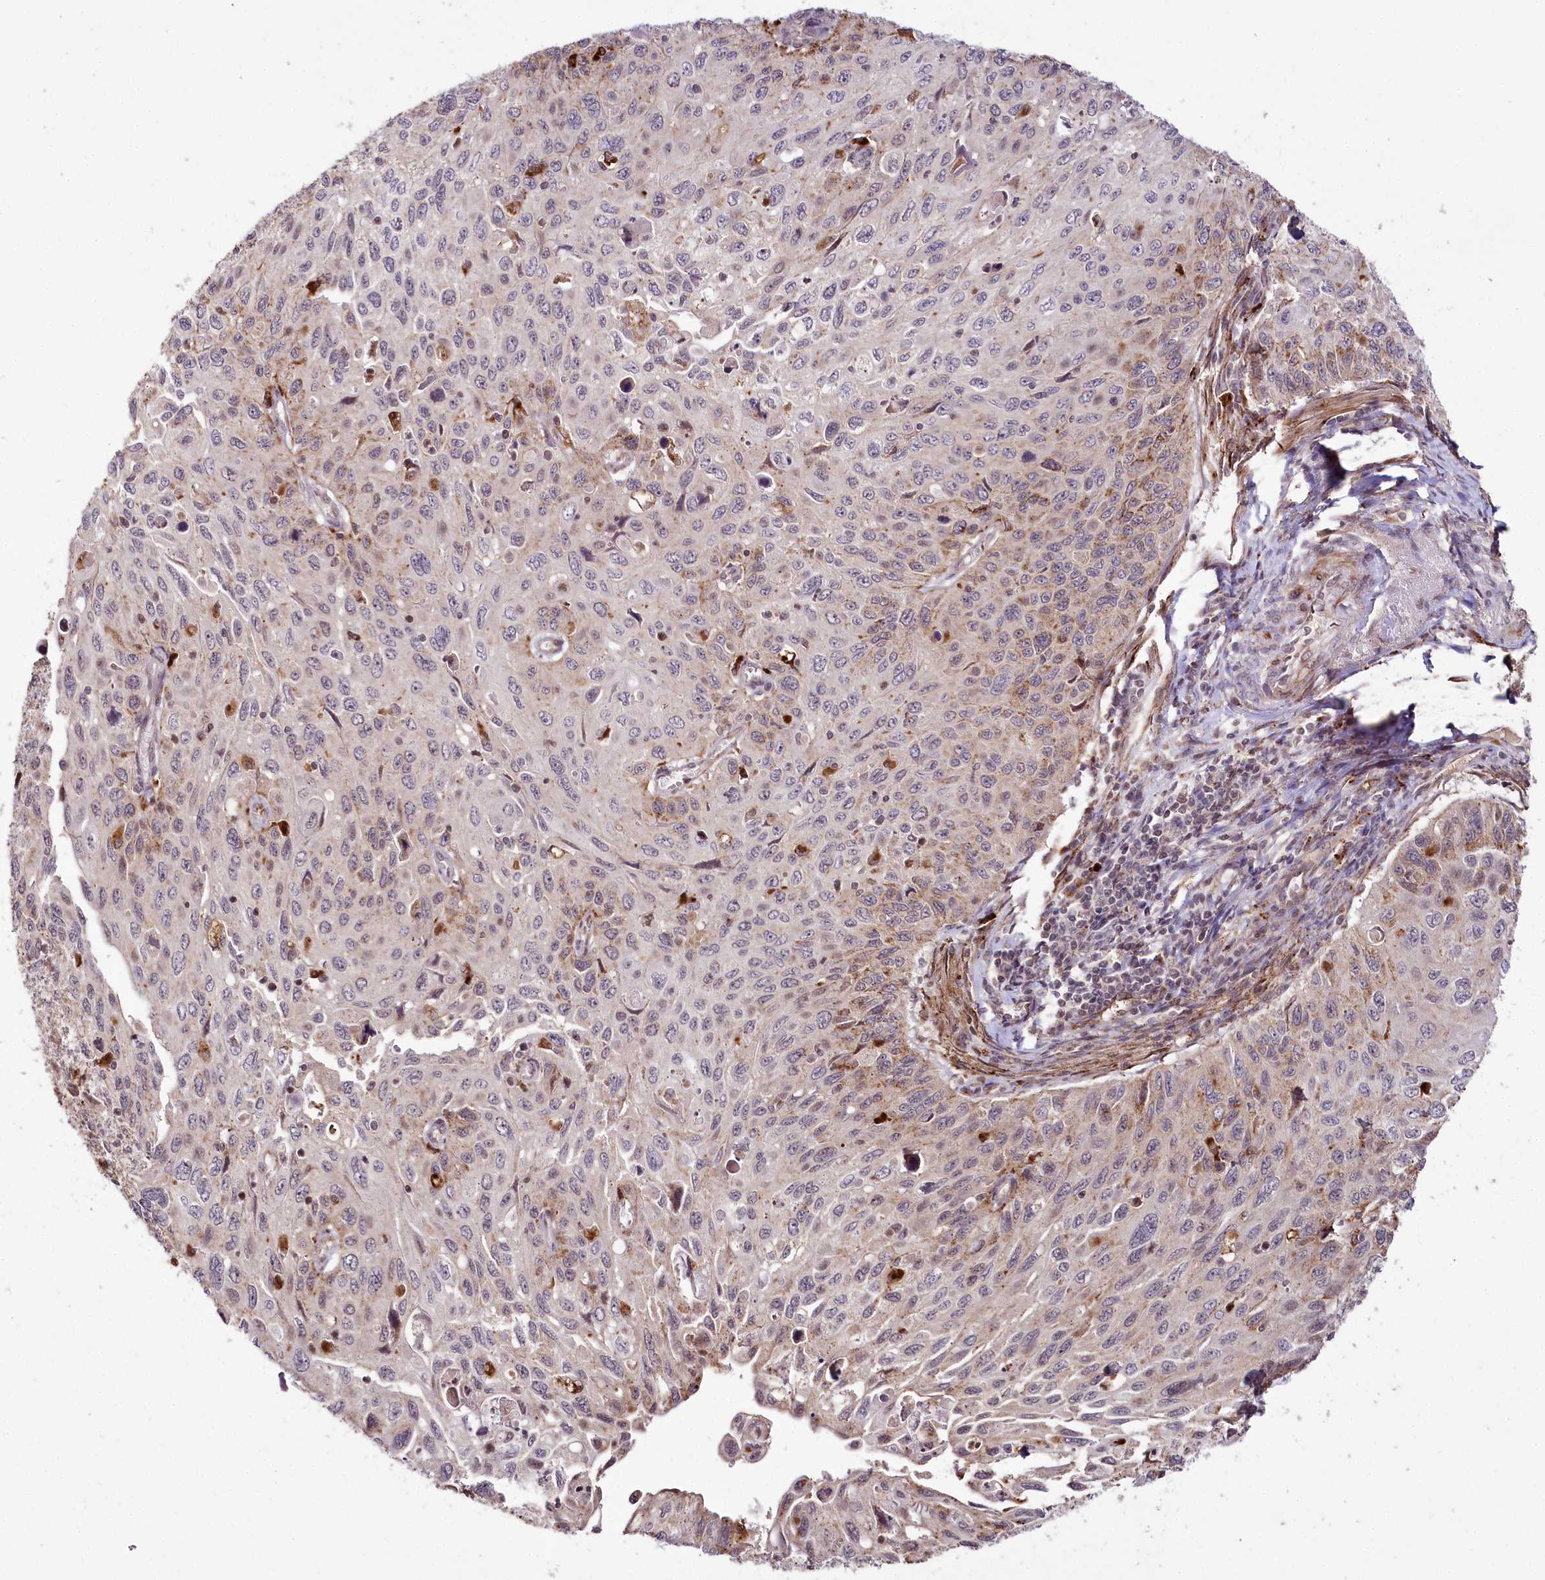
{"staining": {"intensity": "weak", "quantity": "<25%", "location": "cytoplasmic/membranous"}, "tissue": "cervical cancer", "cell_type": "Tumor cells", "image_type": "cancer", "snomed": [{"axis": "morphology", "description": "Squamous cell carcinoma, NOS"}, {"axis": "topography", "description": "Cervix"}], "caption": "Tumor cells are negative for protein expression in human cervical cancer.", "gene": "HOXC8", "patient": {"sex": "female", "age": 70}}